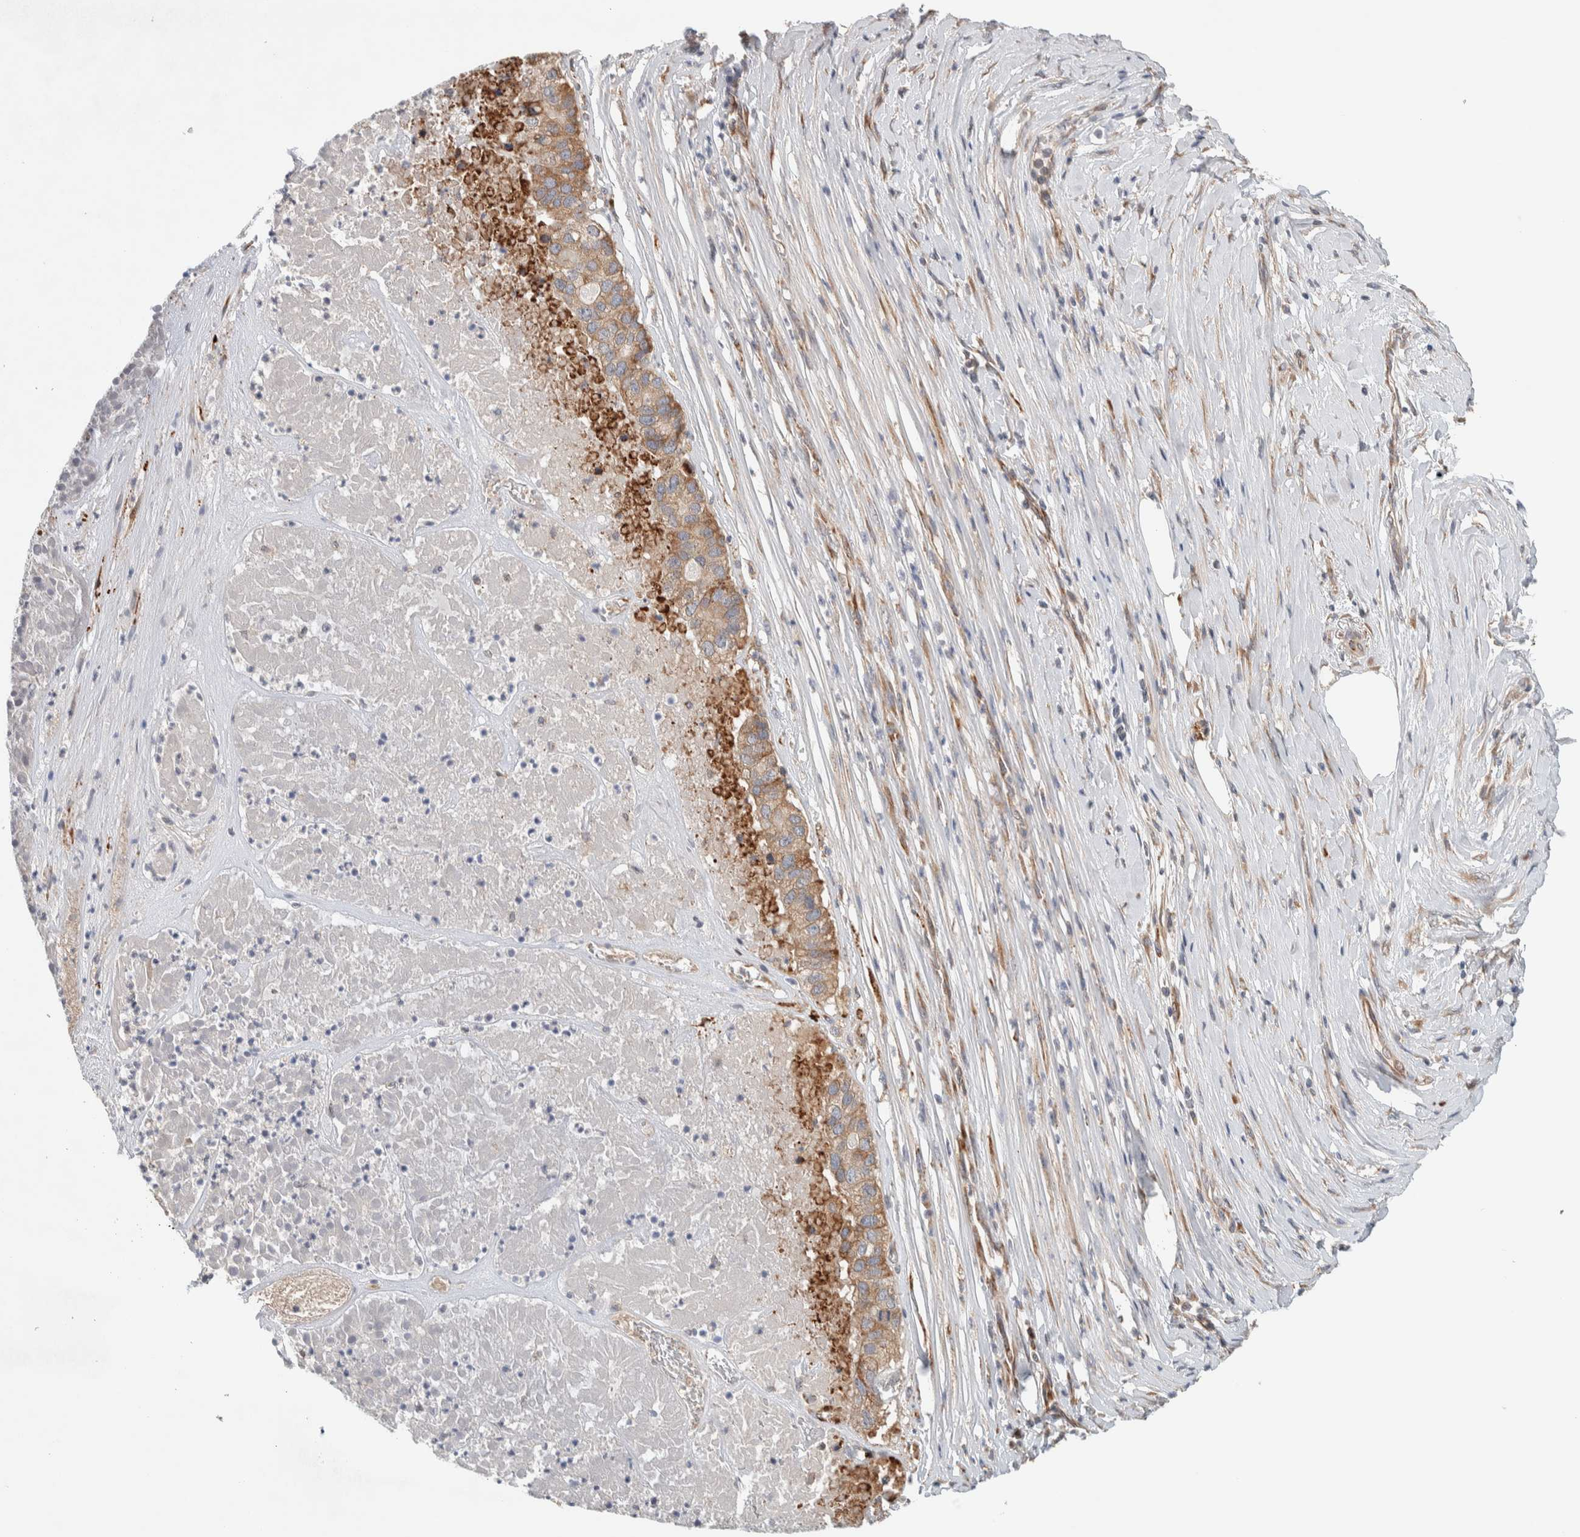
{"staining": {"intensity": "weak", "quantity": ">75%", "location": "cytoplasmic/membranous"}, "tissue": "pancreatic cancer", "cell_type": "Tumor cells", "image_type": "cancer", "snomed": [{"axis": "morphology", "description": "Adenocarcinoma, NOS"}, {"axis": "topography", "description": "Pancreas"}], "caption": "This image demonstrates pancreatic adenocarcinoma stained with immunohistochemistry (IHC) to label a protein in brown. The cytoplasmic/membranous of tumor cells show weak positivity for the protein. Nuclei are counter-stained blue.", "gene": "ADCY8", "patient": {"sex": "male", "age": 50}}